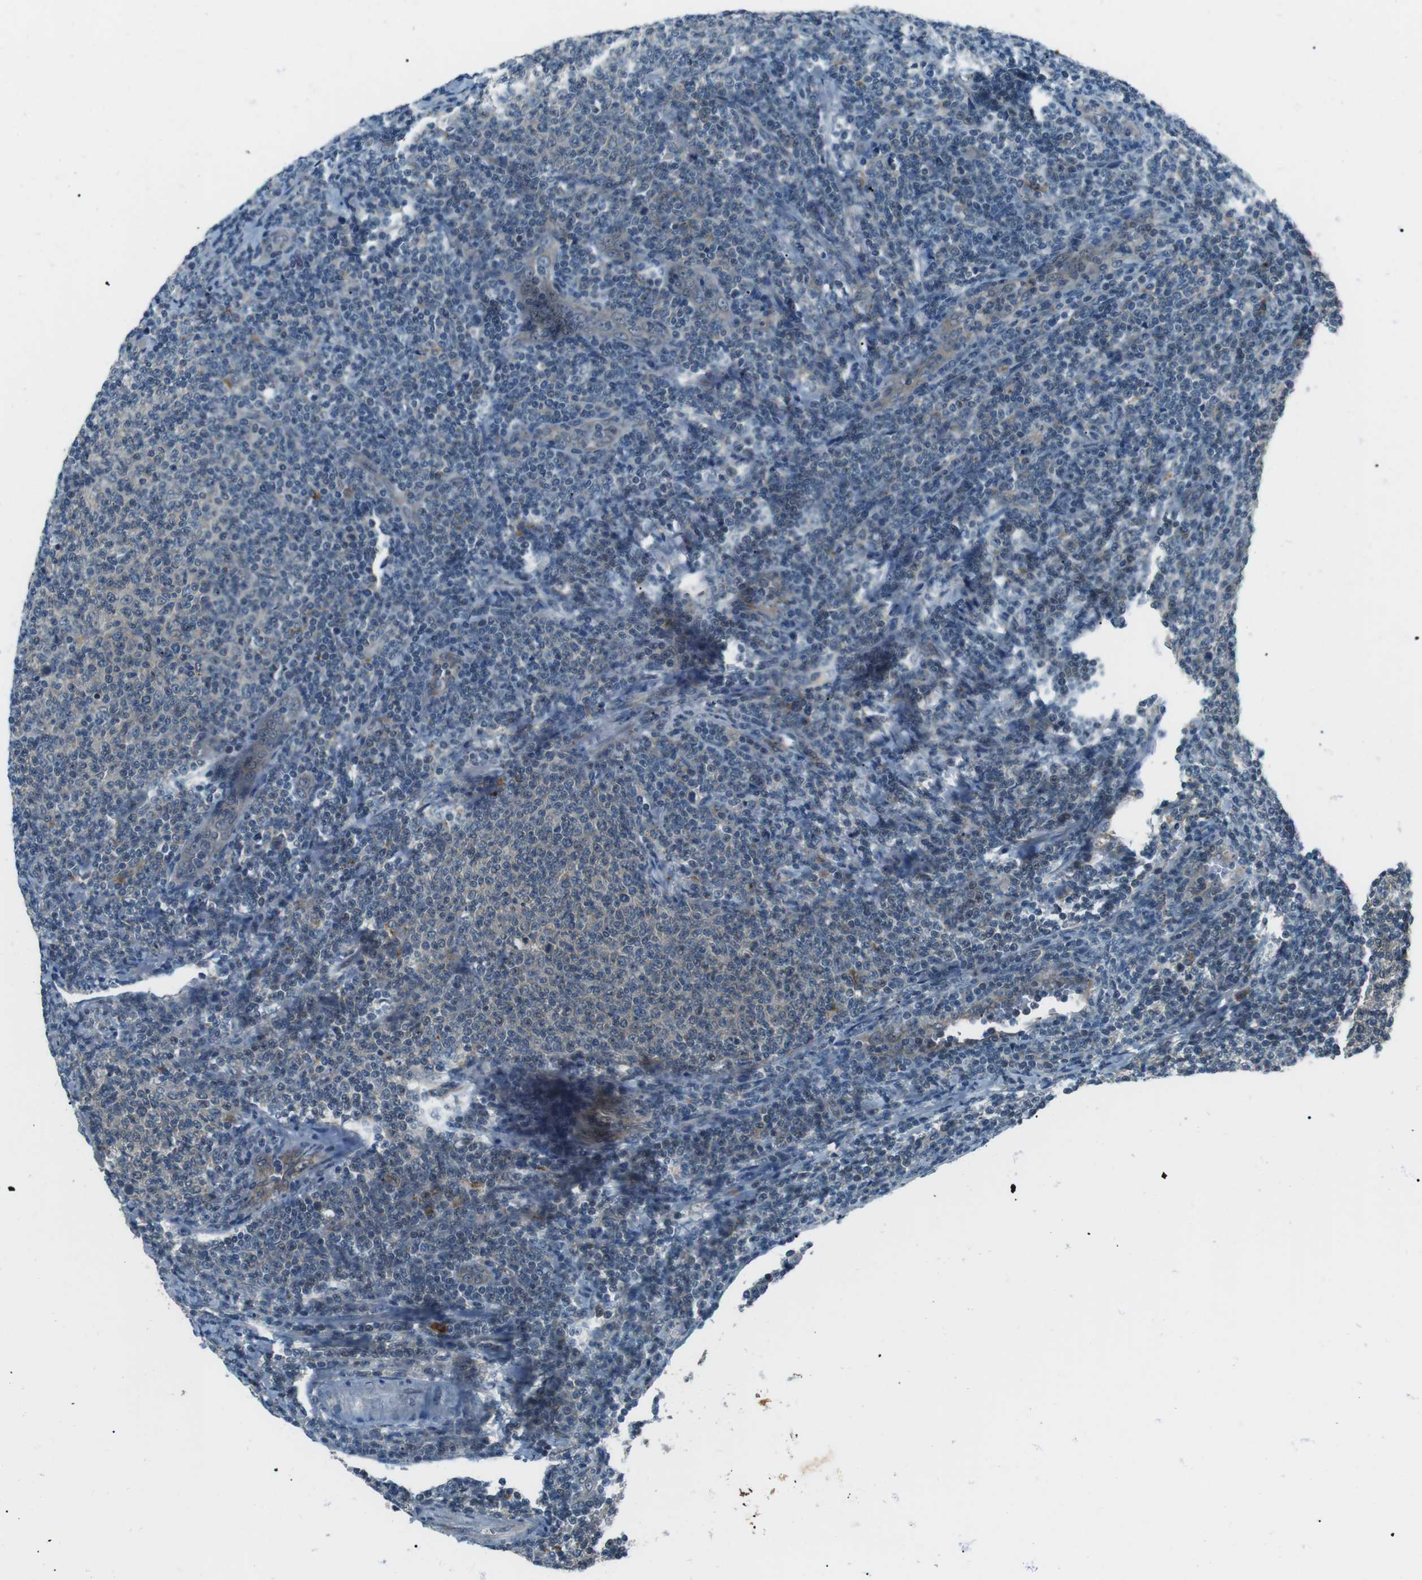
{"staining": {"intensity": "negative", "quantity": "none", "location": "none"}, "tissue": "lymphoma", "cell_type": "Tumor cells", "image_type": "cancer", "snomed": [{"axis": "morphology", "description": "Malignant lymphoma, non-Hodgkin's type, Low grade"}, {"axis": "topography", "description": "Lymph node"}], "caption": "An immunohistochemistry (IHC) histopathology image of lymphoma is shown. There is no staining in tumor cells of lymphoma. The staining was performed using DAB to visualize the protein expression in brown, while the nuclei were stained in blue with hematoxylin (Magnification: 20x).", "gene": "LRIG2", "patient": {"sex": "male", "age": 66}}